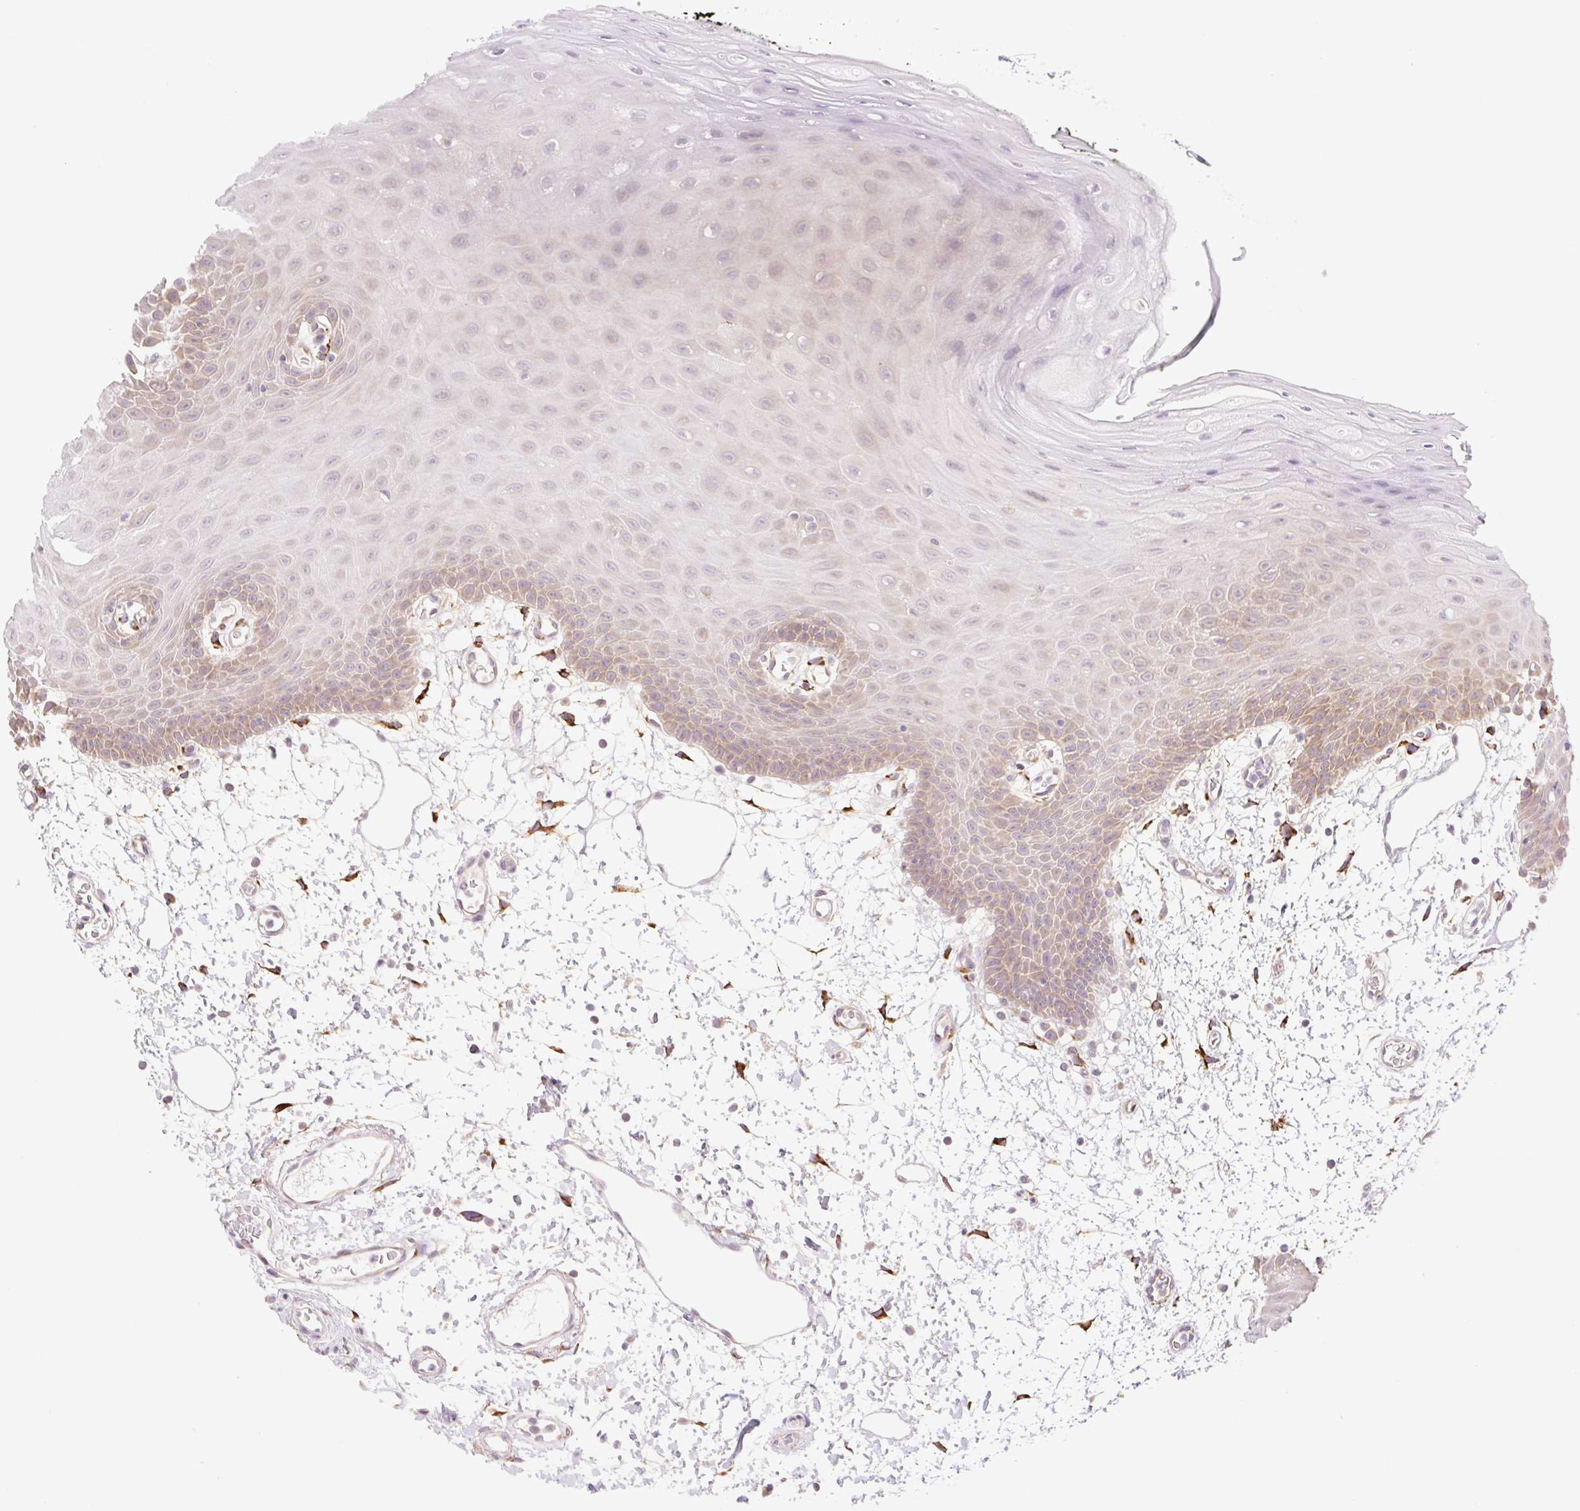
{"staining": {"intensity": "moderate", "quantity": "<25%", "location": "cytoplasmic/membranous"}, "tissue": "oral mucosa", "cell_type": "Squamous epithelial cells", "image_type": "normal", "snomed": [{"axis": "morphology", "description": "Normal tissue, NOS"}, {"axis": "topography", "description": "Oral tissue"}], "caption": "IHC of normal oral mucosa exhibits low levels of moderate cytoplasmic/membranous staining in about <25% of squamous epithelial cells.", "gene": "COL5A1", "patient": {"sex": "female", "age": 59}}